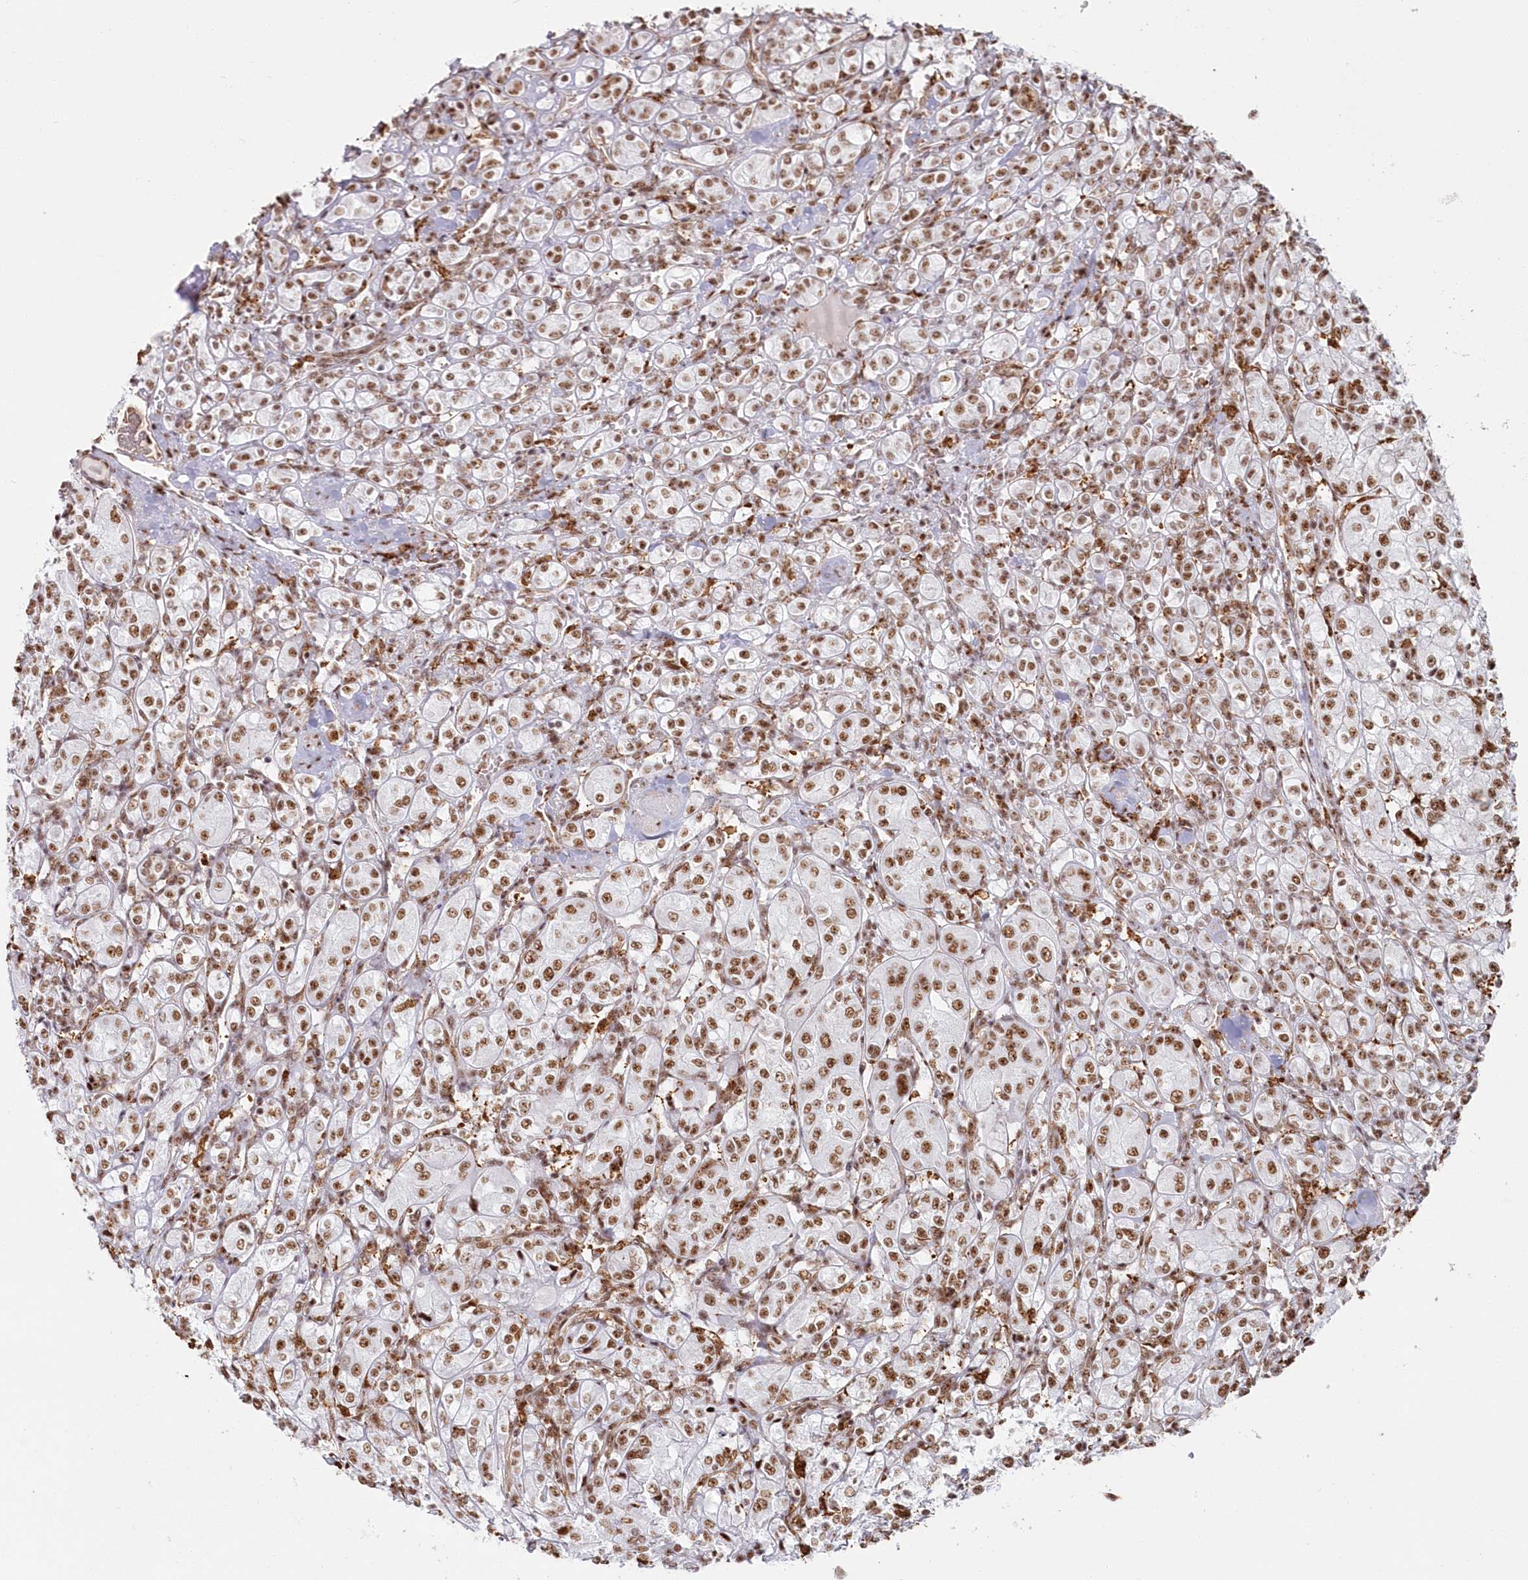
{"staining": {"intensity": "moderate", "quantity": ">75%", "location": "nuclear"}, "tissue": "renal cancer", "cell_type": "Tumor cells", "image_type": "cancer", "snomed": [{"axis": "morphology", "description": "Adenocarcinoma, NOS"}, {"axis": "topography", "description": "Kidney"}], "caption": "Tumor cells show medium levels of moderate nuclear staining in approximately >75% of cells in human renal cancer (adenocarcinoma).", "gene": "DDX46", "patient": {"sex": "male", "age": 77}}